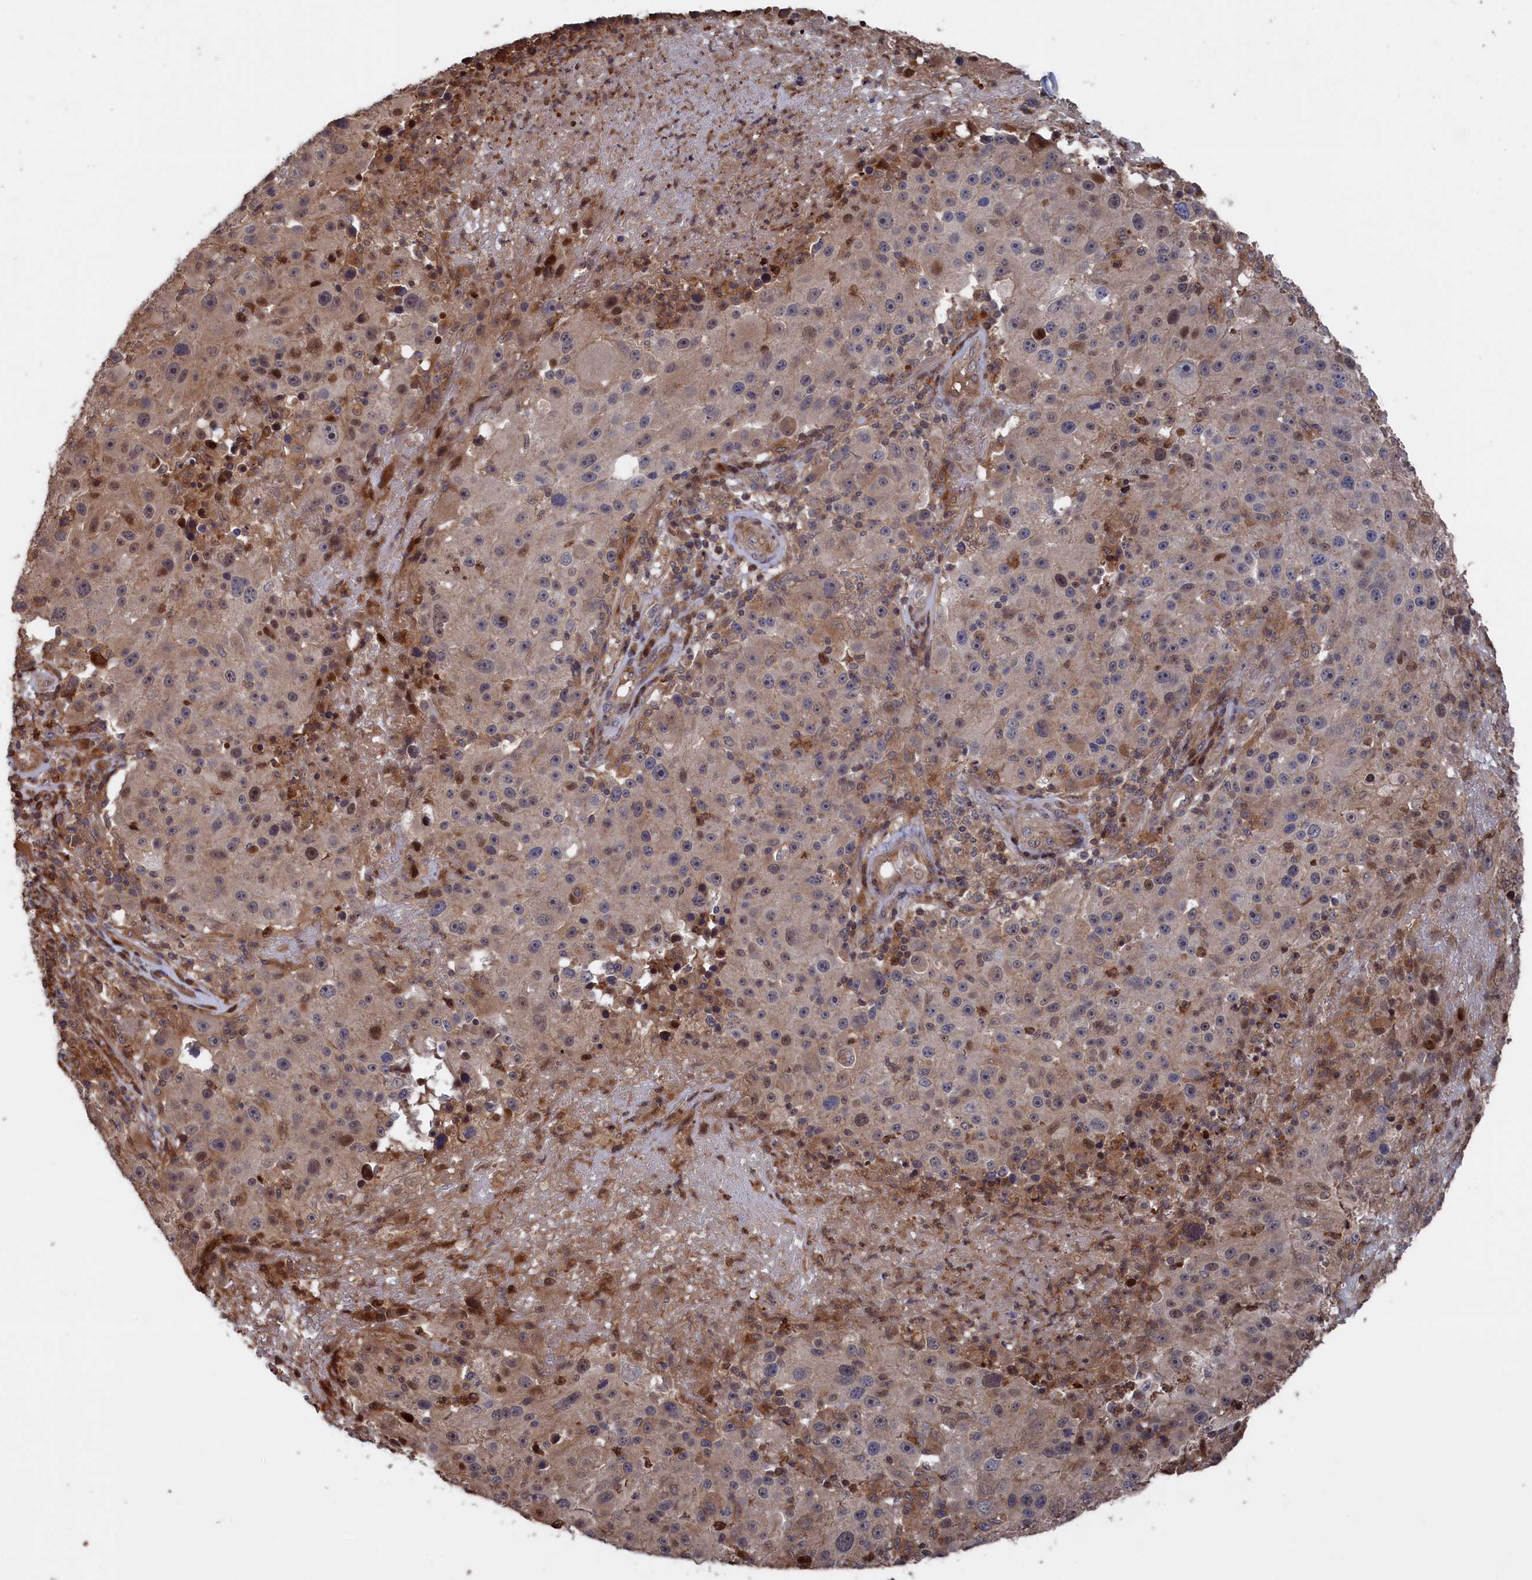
{"staining": {"intensity": "negative", "quantity": "none", "location": "none"}, "tissue": "melanoma", "cell_type": "Tumor cells", "image_type": "cancer", "snomed": [{"axis": "morphology", "description": "Malignant melanoma, NOS"}, {"axis": "topography", "description": "Skin"}], "caption": "IHC of human melanoma reveals no expression in tumor cells.", "gene": "PLA2G15", "patient": {"sex": "male", "age": 53}}